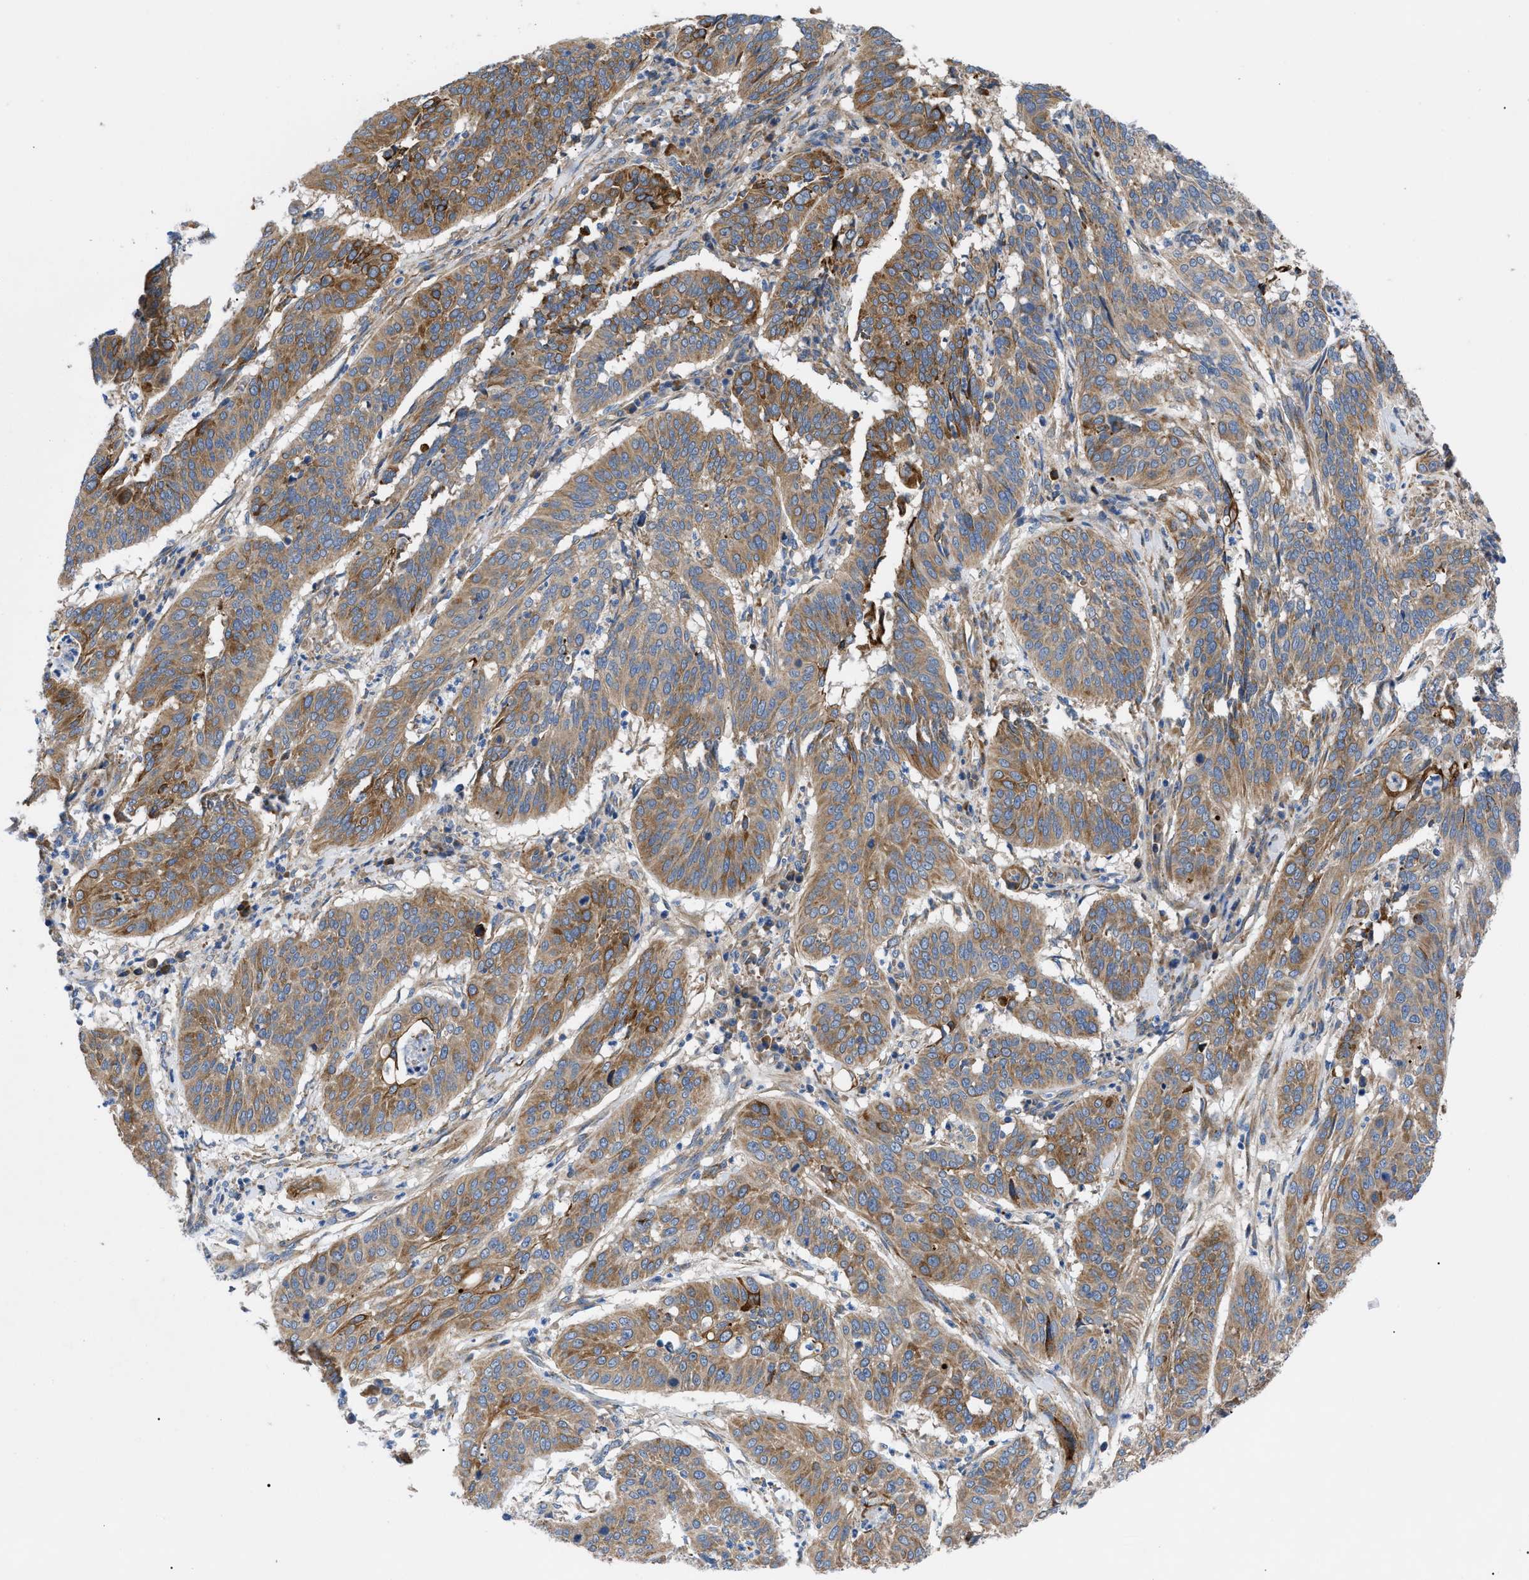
{"staining": {"intensity": "moderate", "quantity": ">75%", "location": "cytoplasmic/membranous"}, "tissue": "cervical cancer", "cell_type": "Tumor cells", "image_type": "cancer", "snomed": [{"axis": "morphology", "description": "Normal tissue, NOS"}, {"axis": "morphology", "description": "Squamous cell carcinoma, NOS"}, {"axis": "topography", "description": "Cervix"}], "caption": "Immunohistochemistry micrograph of cervical squamous cell carcinoma stained for a protein (brown), which exhibits medium levels of moderate cytoplasmic/membranous staining in about >75% of tumor cells.", "gene": "HSPB8", "patient": {"sex": "female", "age": 39}}